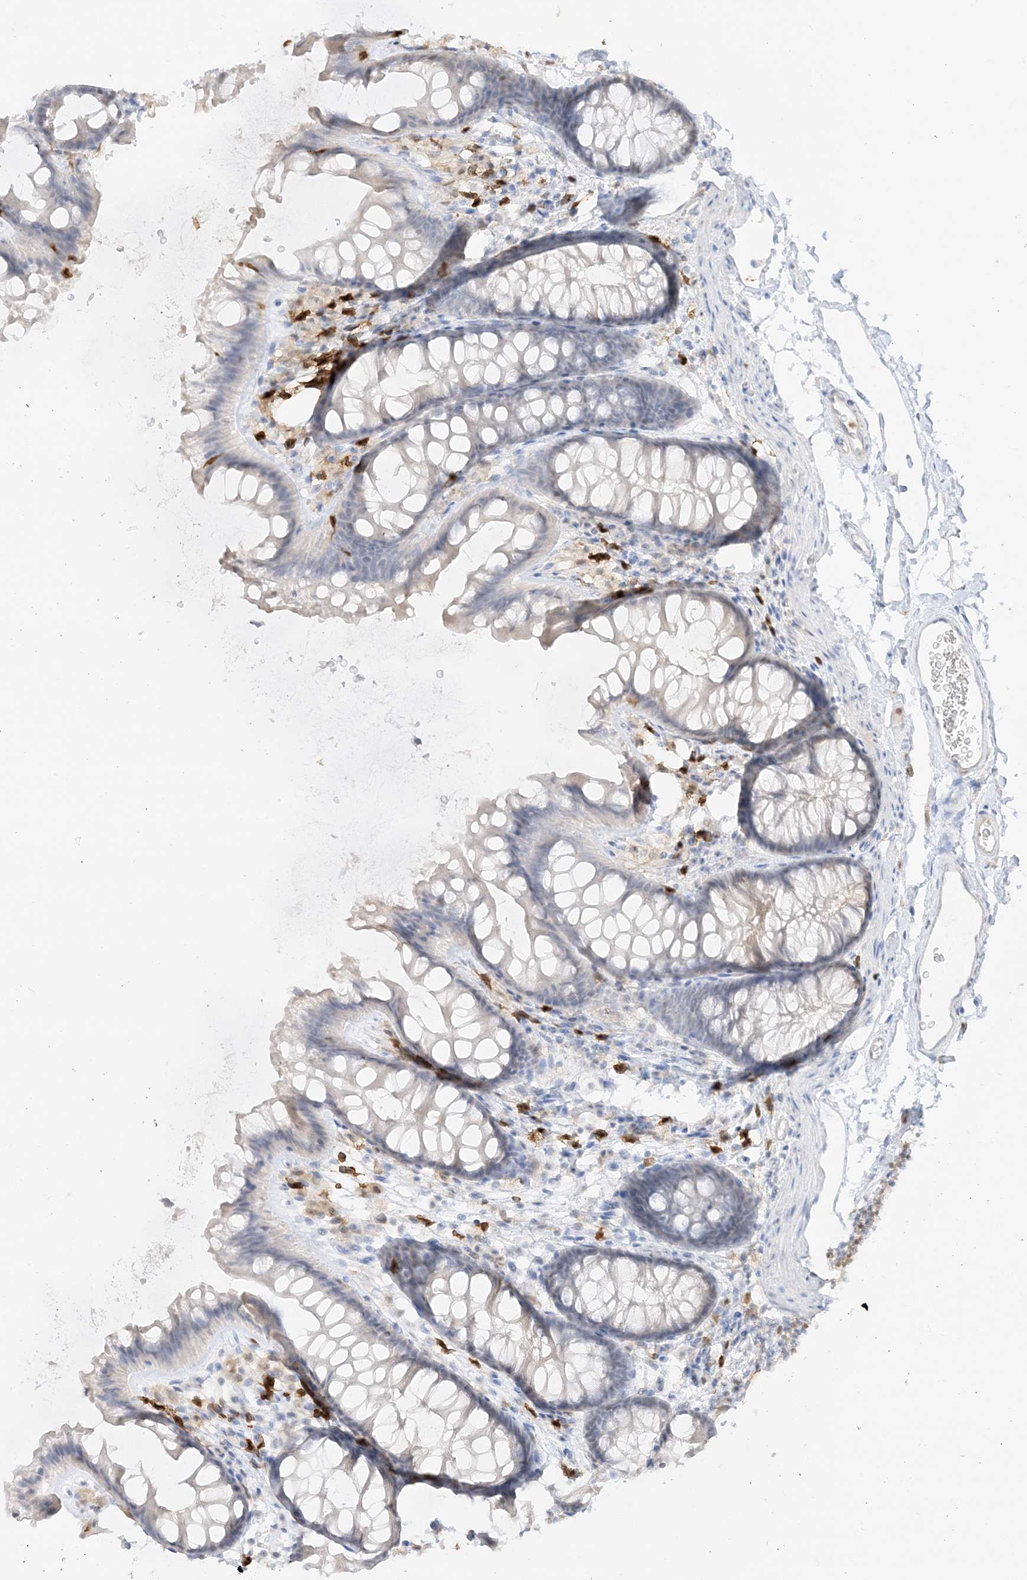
{"staining": {"intensity": "negative", "quantity": "none", "location": "none"}, "tissue": "colon", "cell_type": "Endothelial cells", "image_type": "normal", "snomed": [{"axis": "morphology", "description": "Normal tissue, NOS"}, {"axis": "topography", "description": "Colon"}], "caption": "Endothelial cells are negative for brown protein staining in benign colon. (Brightfield microscopy of DAB (3,3'-diaminobenzidine) immunohistochemistry at high magnification).", "gene": "GCA", "patient": {"sex": "female", "age": 62}}